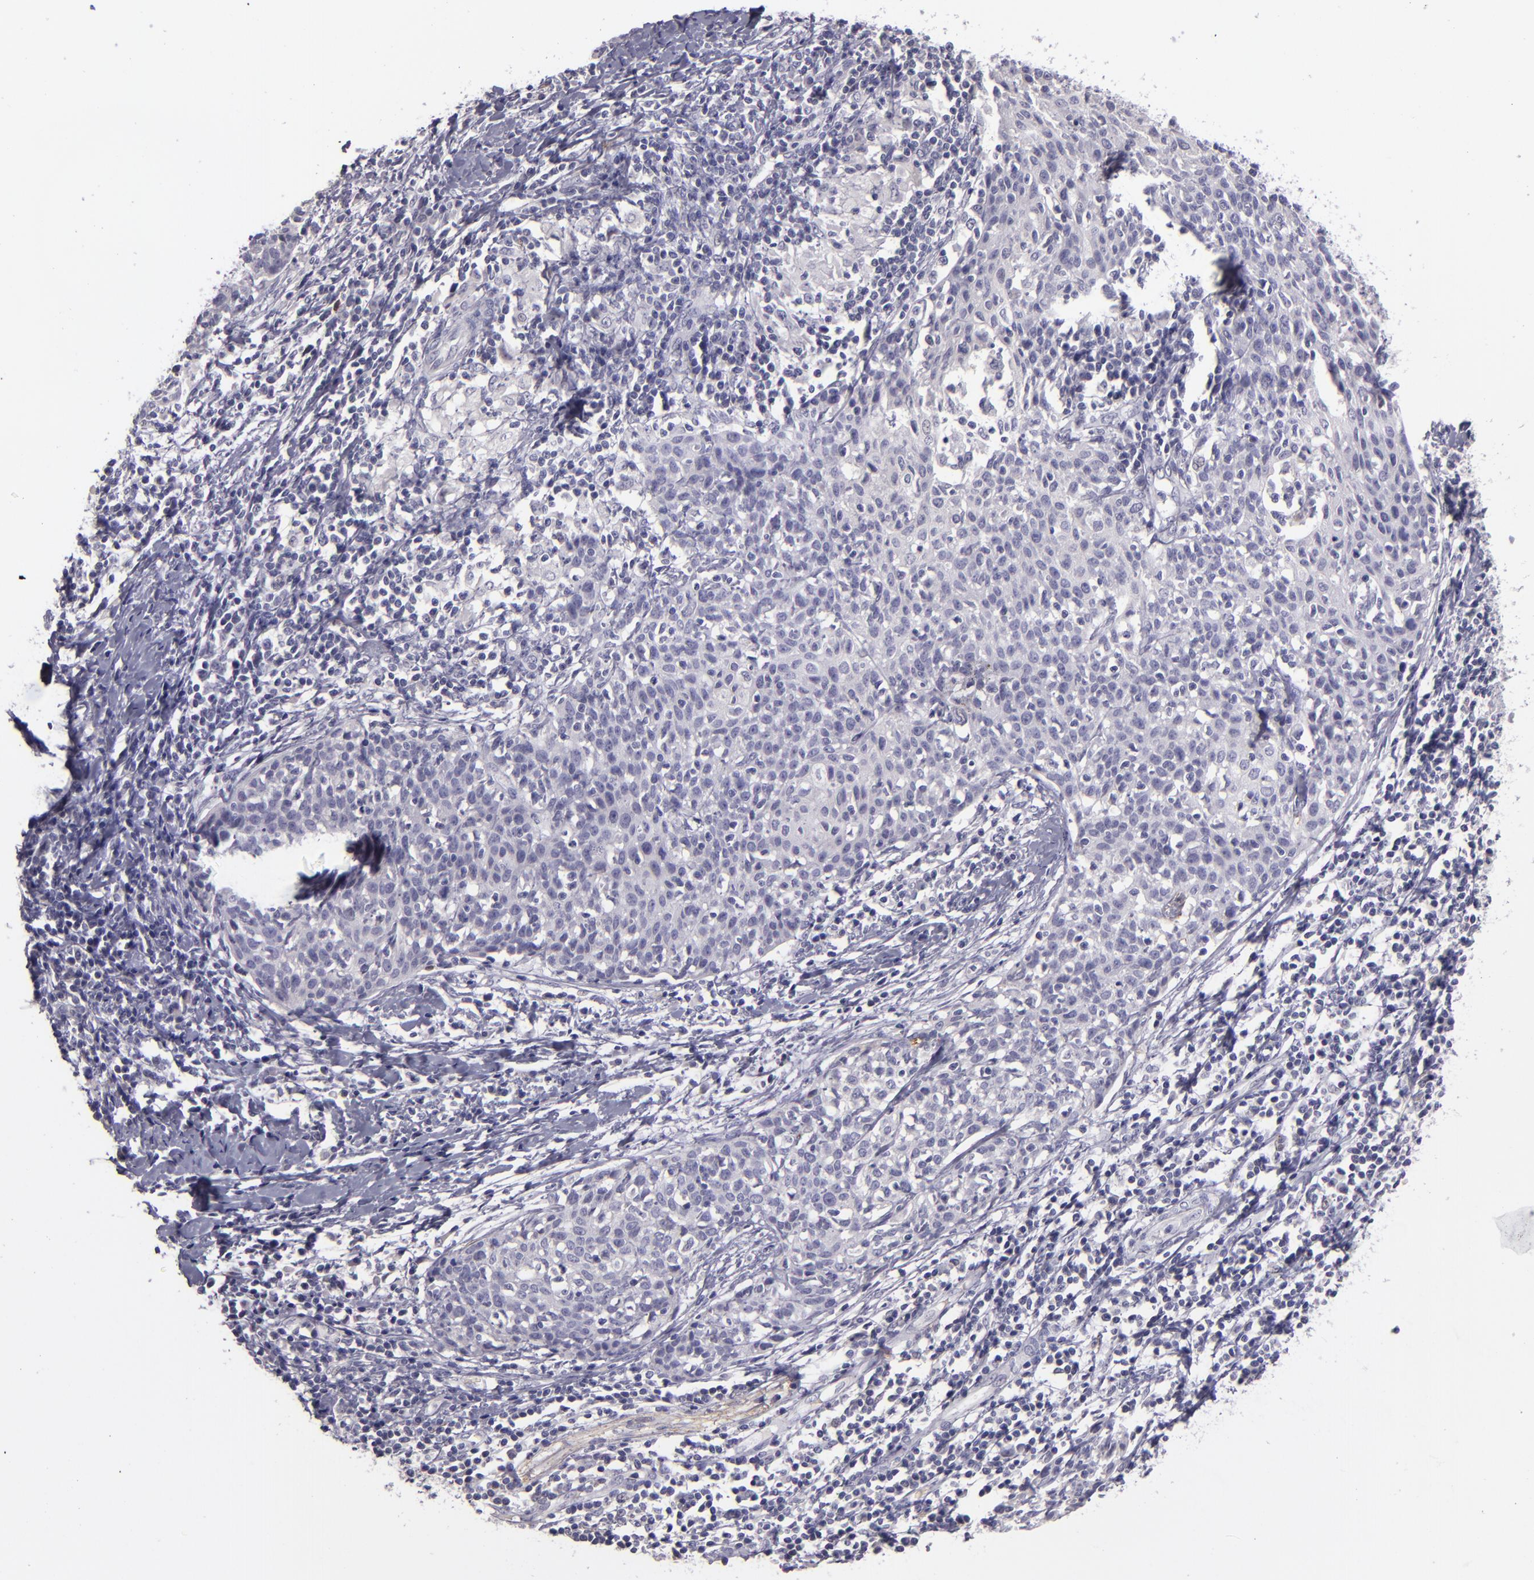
{"staining": {"intensity": "negative", "quantity": "none", "location": "none"}, "tissue": "cervical cancer", "cell_type": "Tumor cells", "image_type": "cancer", "snomed": [{"axis": "morphology", "description": "Squamous cell carcinoma, NOS"}, {"axis": "topography", "description": "Cervix"}], "caption": "The IHC micrograph has no significant expression in tumor cells of squamous cell carcinoma (cervical) tissue.", "gene": "SNCB", "patient": {"sex": "female", "age": 38}}